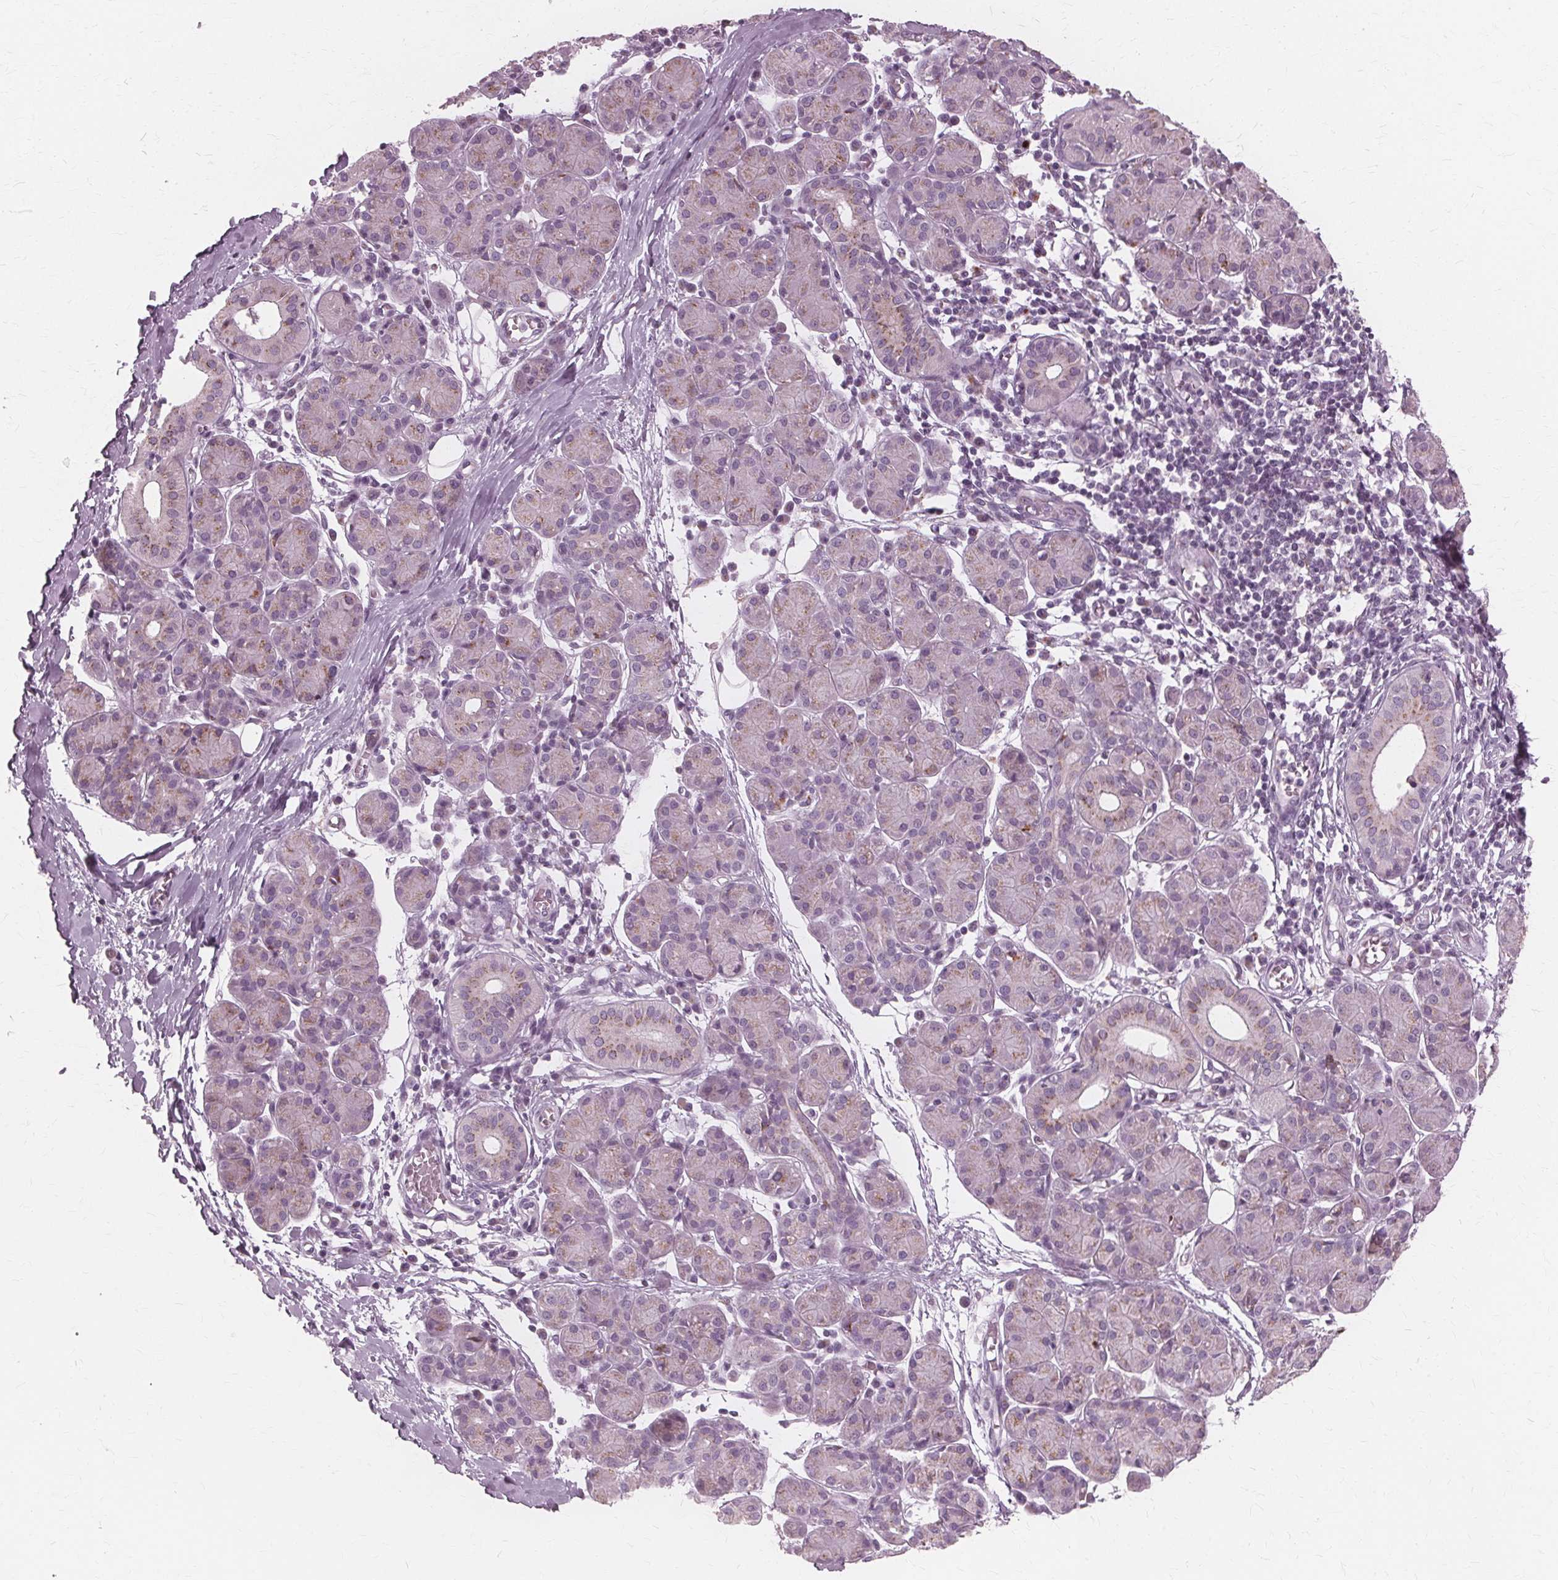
{"staining": {"intensity": "moderate", "quantity": "<25%", "location": "cytoplasmic/membranous"}, "tissue": "salivary gland", "cell_type": "Glandular cells", "image_type": "normal", "snomed": [{"axis": "morphology", "description": "Normal tissue, NOS"}, {"axis": "morphology", "description": "Inflammation, NOS"}, {"axis": "topography", "description": "Lymph node"}, {"axis": "topography", "description": "Salivary gland"}], "caption": "Protein analysis of benign salivary gland exhibits moderate cytoplasmic/membranous staining in approximately <25% of glandular cells.", "gene": "DNASE2", "patient": {"sex": "male", "age": 3}}